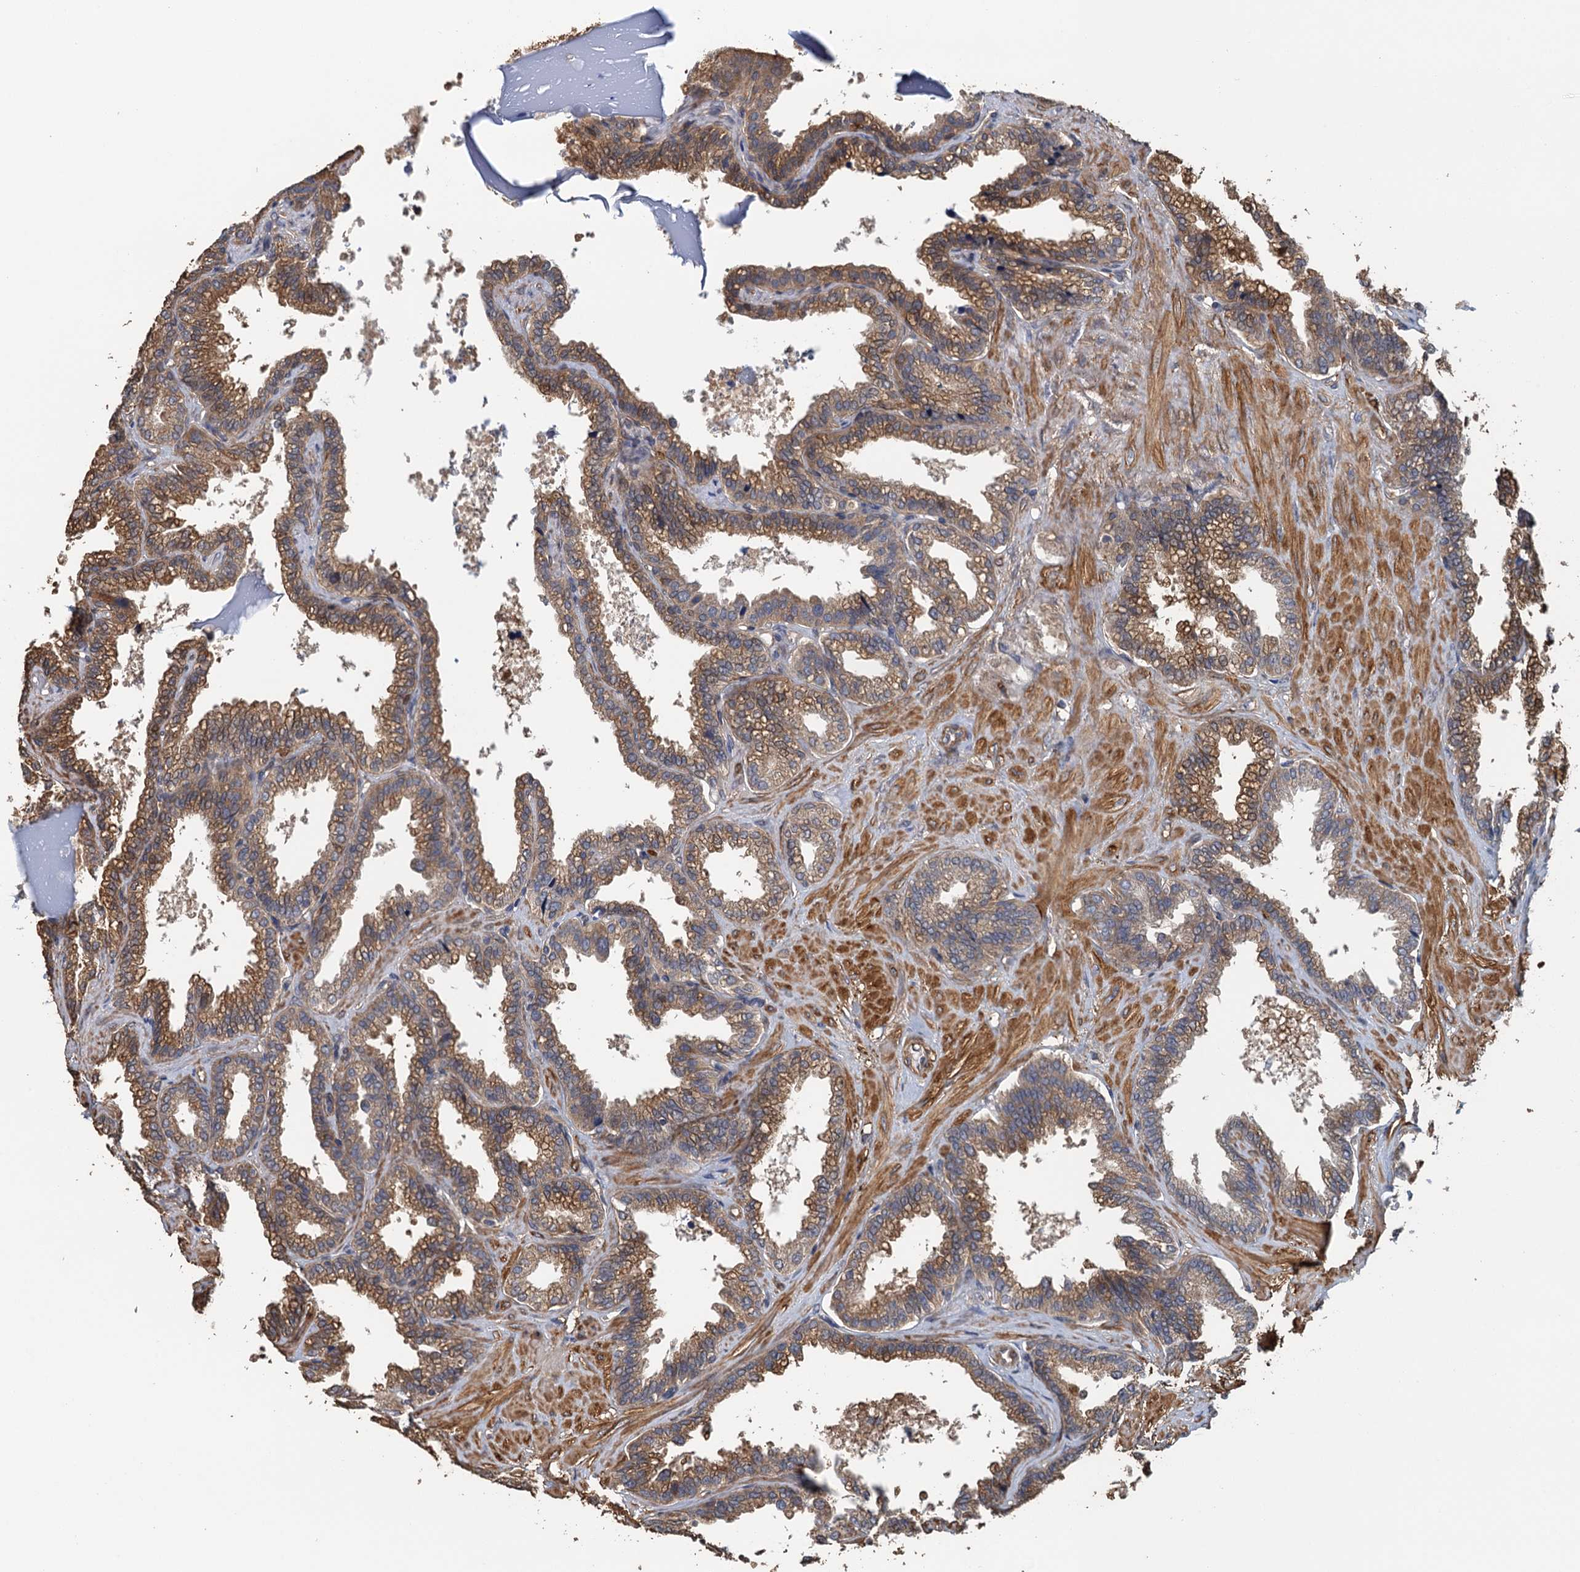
{"staining": {"intensity": "moderate", "quantity": ">75%", "location": "cytoplasmic/membranous"}, "tissue": "seminal vesicle", "cell_type": "Glandular cells", "image_type": "normal", "snomed": [{"axis": "morphology", "description": "Normal tissue, NOS"}, {"axis": "topography", "description": "Seminal veicle"}], "caption": "Immunohistochemical staining of normal human seminal vesicle displays moderate cytoplasmic/membranous protein staining in approximately >75% of glandular cells.", "gene": "MEAK7", "patient": {"sex": "male", "age": 46}}